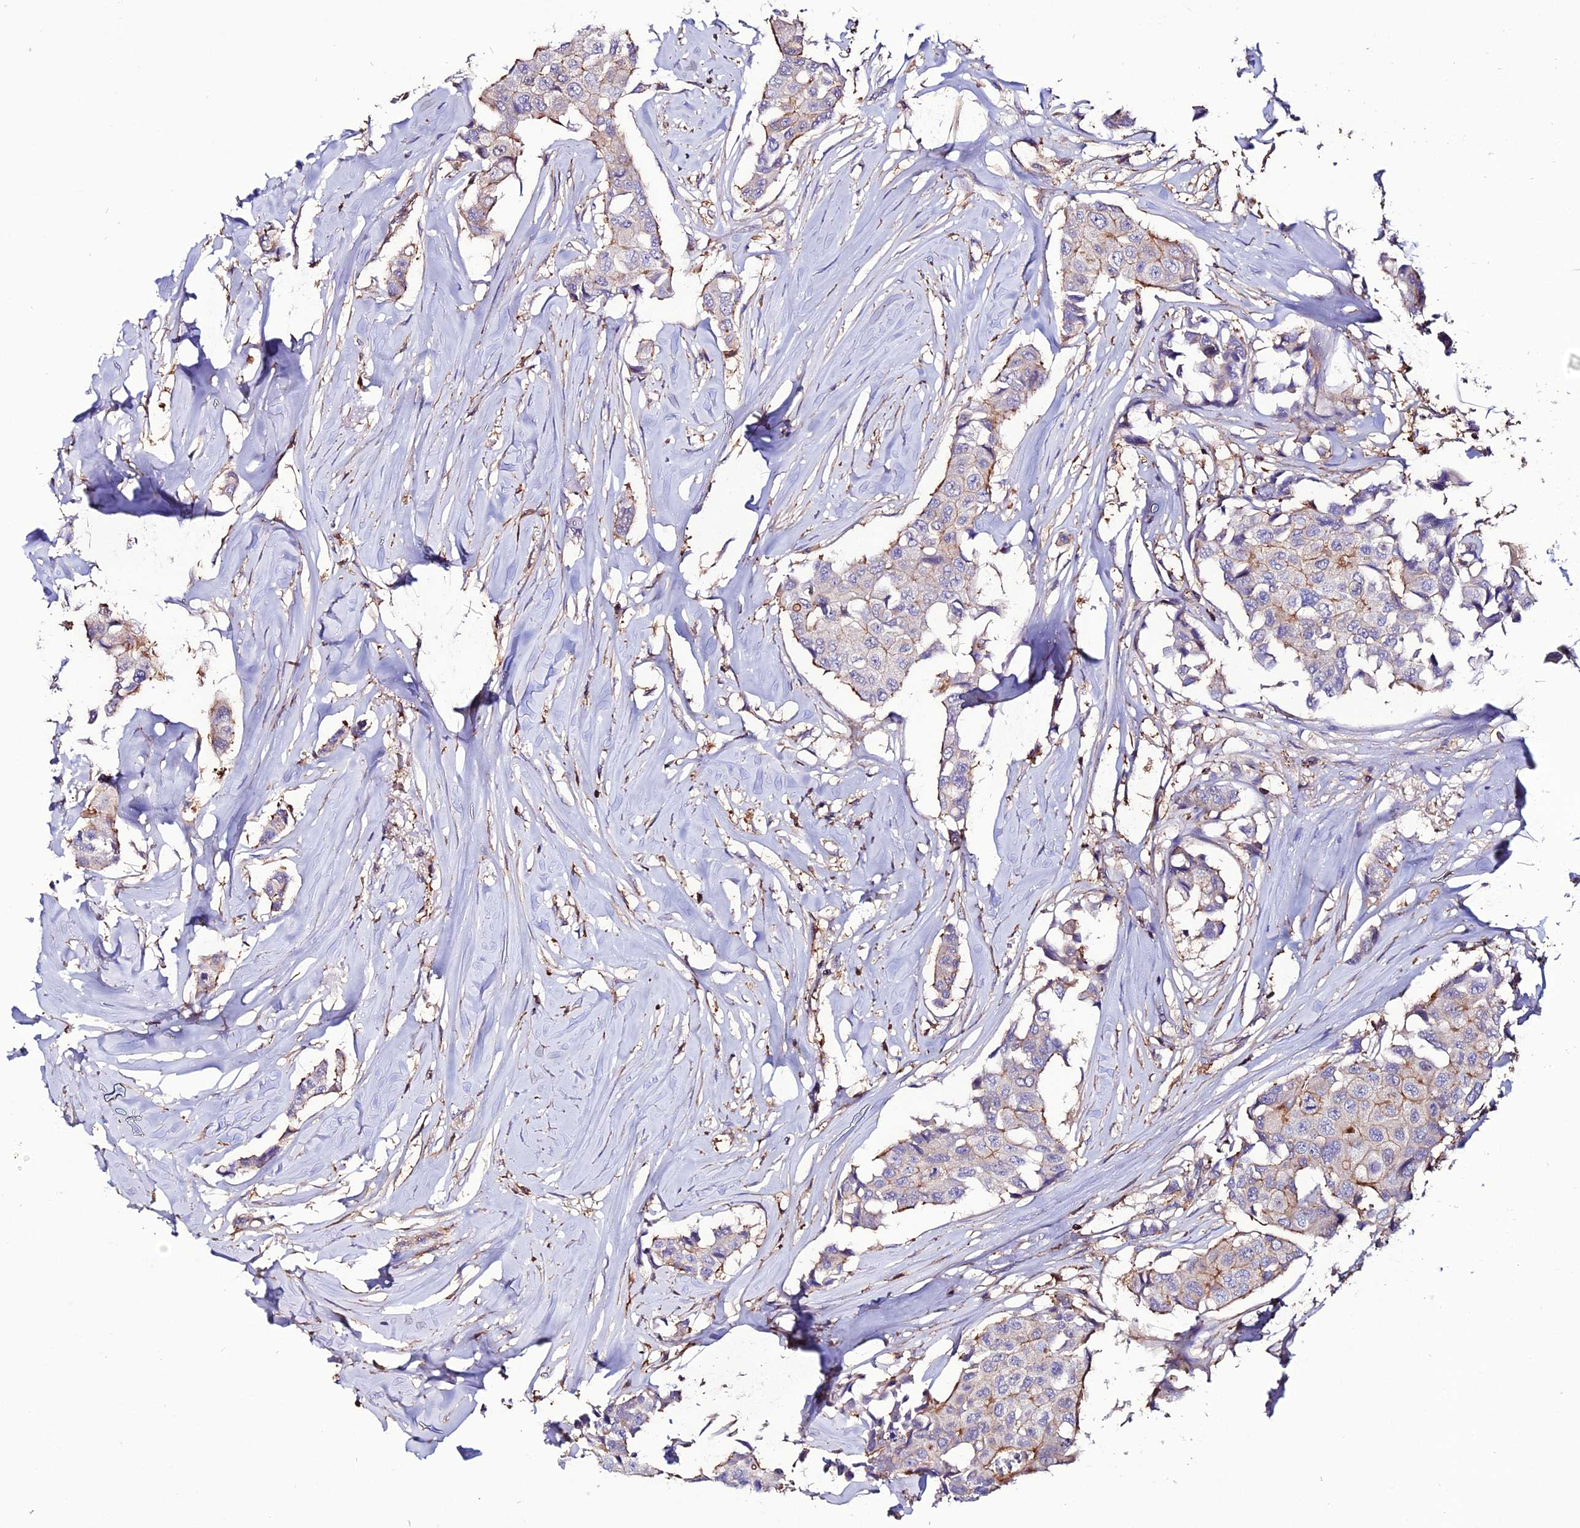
{"staining": {"intensity": "moderate", "quantity": "<25%", "location": "cytoplasmic/membranous"}, "tissue": "breast cancer", "cell_type": "Tumor cells", "image_type": "cancer", "snomed": [{"axis": "morphology", "description": "Duct carcinoma"}, {"axis": "topography", "description": "Breast"}], "caption": "Human breast cancer (intraductal carcinoma) stained with a brown dye exhibits moderate cytoplasmic/membranous positive expression in approximately <25% of tumor cells.", "gene": "USP17L15", "patient": {"sex": "female", "age": 80}}